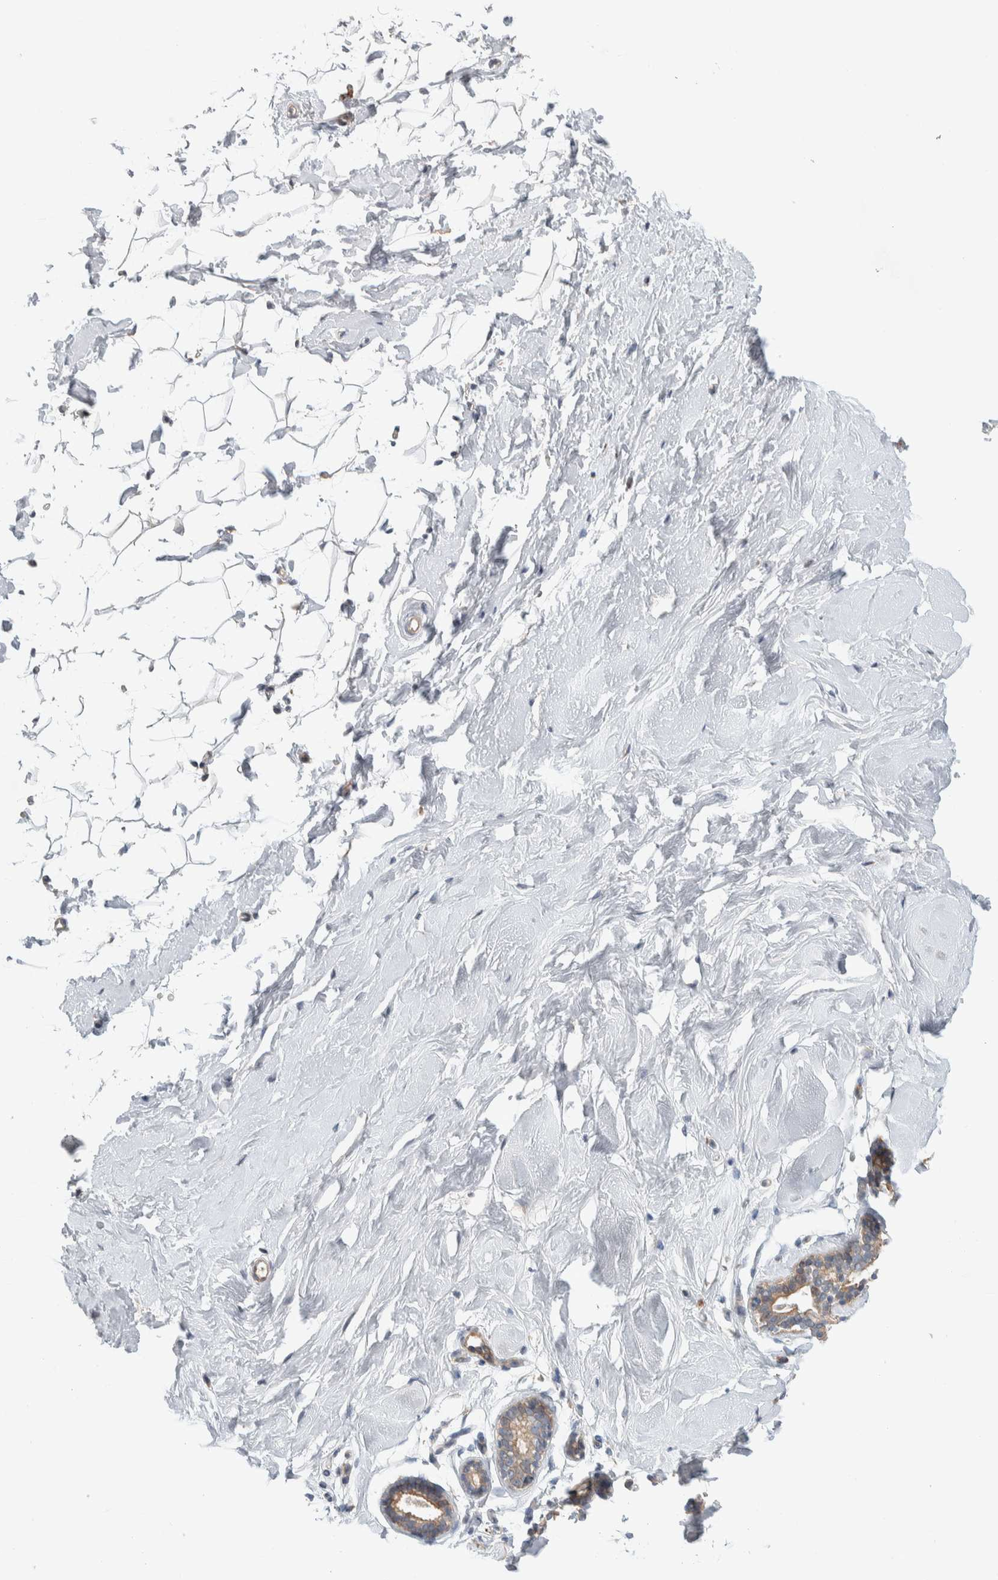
{"staining": {"intensity": "negative", "quantity": "none", "location": "none"}, "tissue": "breast", "cell_type": "Adipocytes", "image_type": "normal", "snomed": [{"axis": "morphology", "description": "Normal tissue, NOS"}, {"axis": "topography", "description": "Breast"}], "caption": "This is an IHC photomicrograph of unremarkable human breast. There is no expression in adipocytes.", "gene": "ADCY8", "patient": {"sex": "female", "age": 23}}